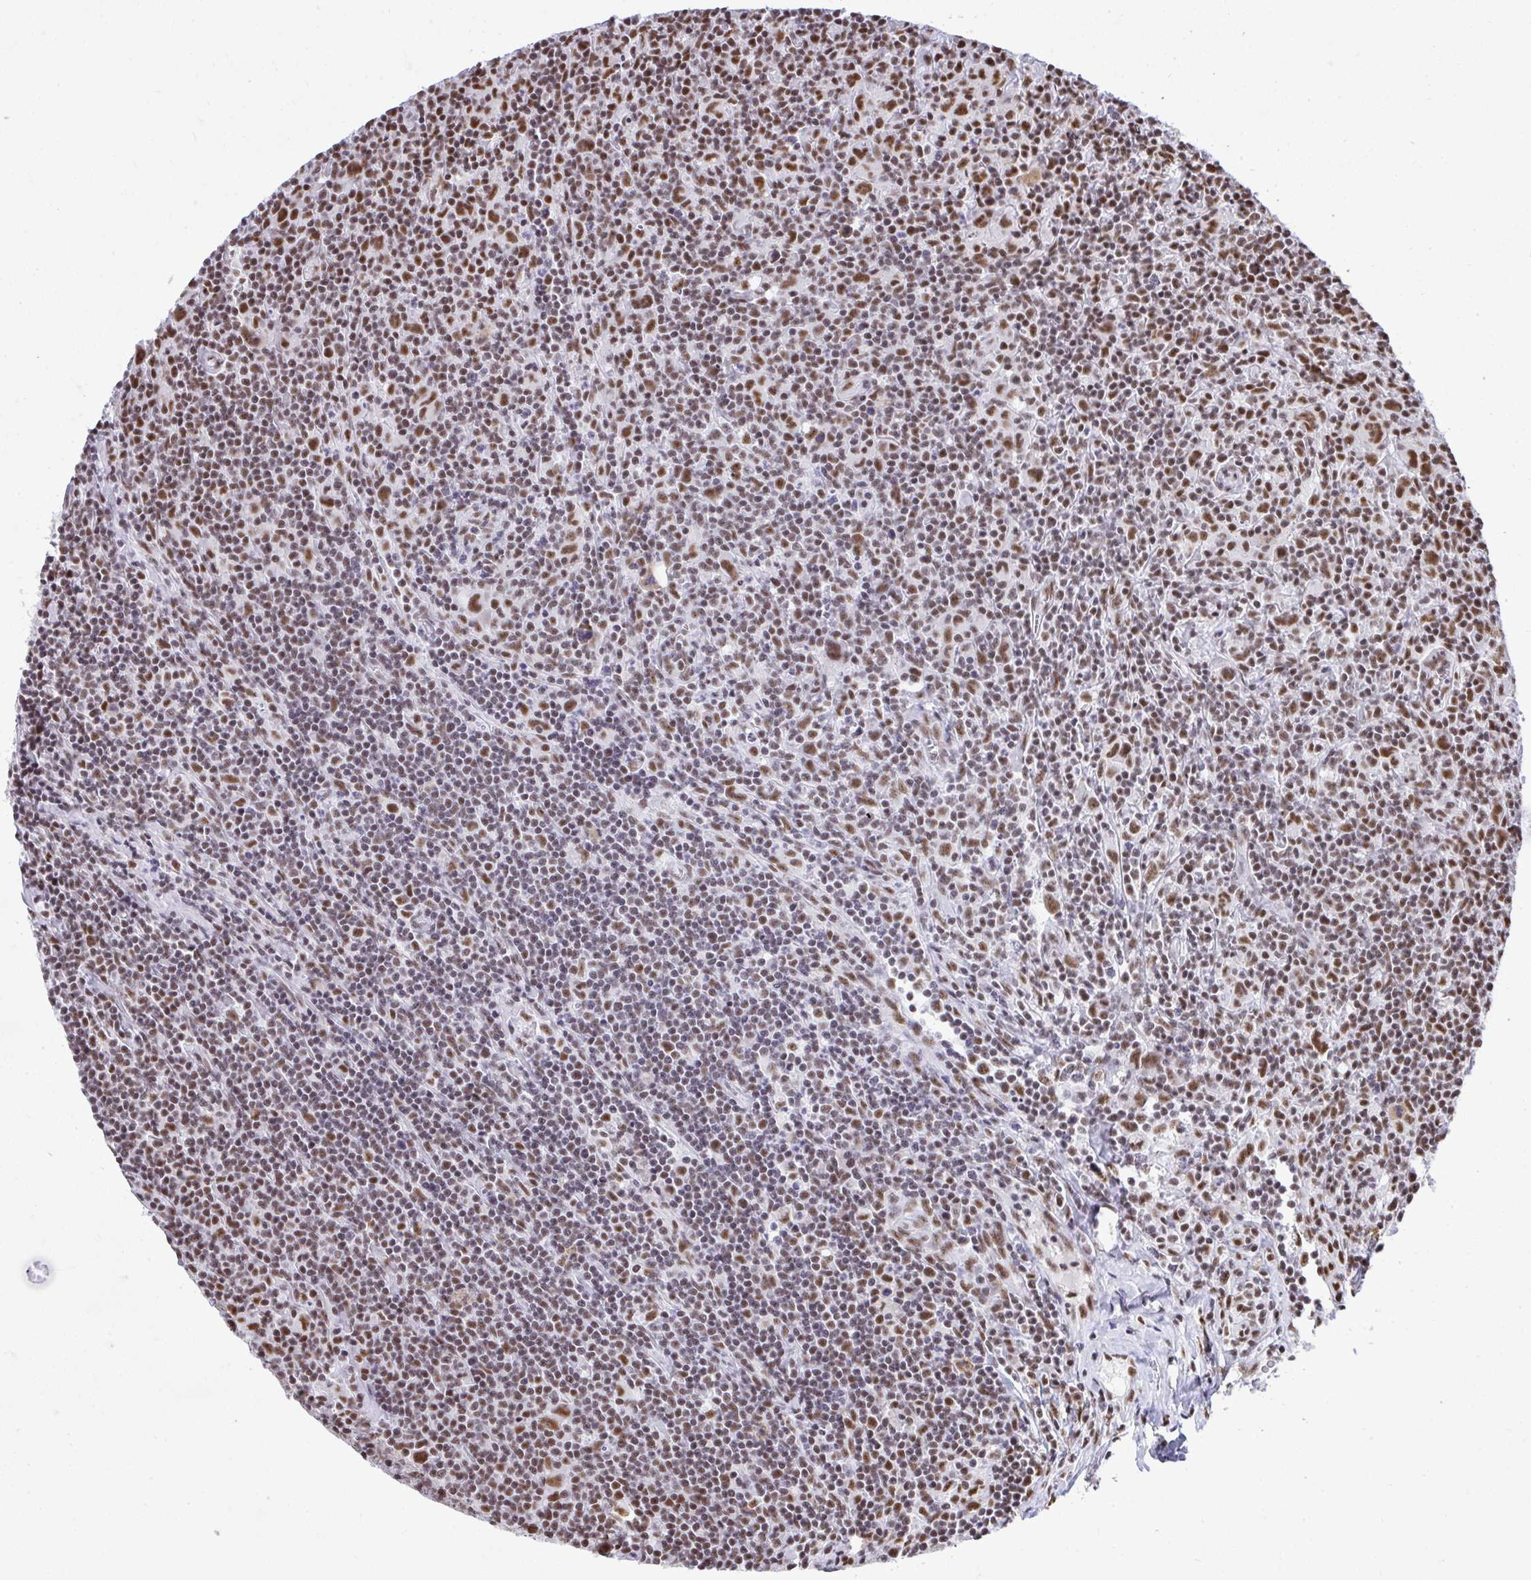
{"staining": {"intensity": "moderate", "quantity": ">75%", "location": "nuclear"}, "tissue": "lymphoma", "cell_type": "Tumor cells", "image_type": "cancer", "snomed": [{"axis": "morphology", "description": "Hodgkin's disease, NOS"}, {"axis": "topography", "description": "Lymph node"}], "caption": "A brown stain shows moderate nuclear staining of a protein in human Hodgkin's disease tumor cells.", "gene": "PRPF19", "patient": {"sex": "female", "age": 18}}